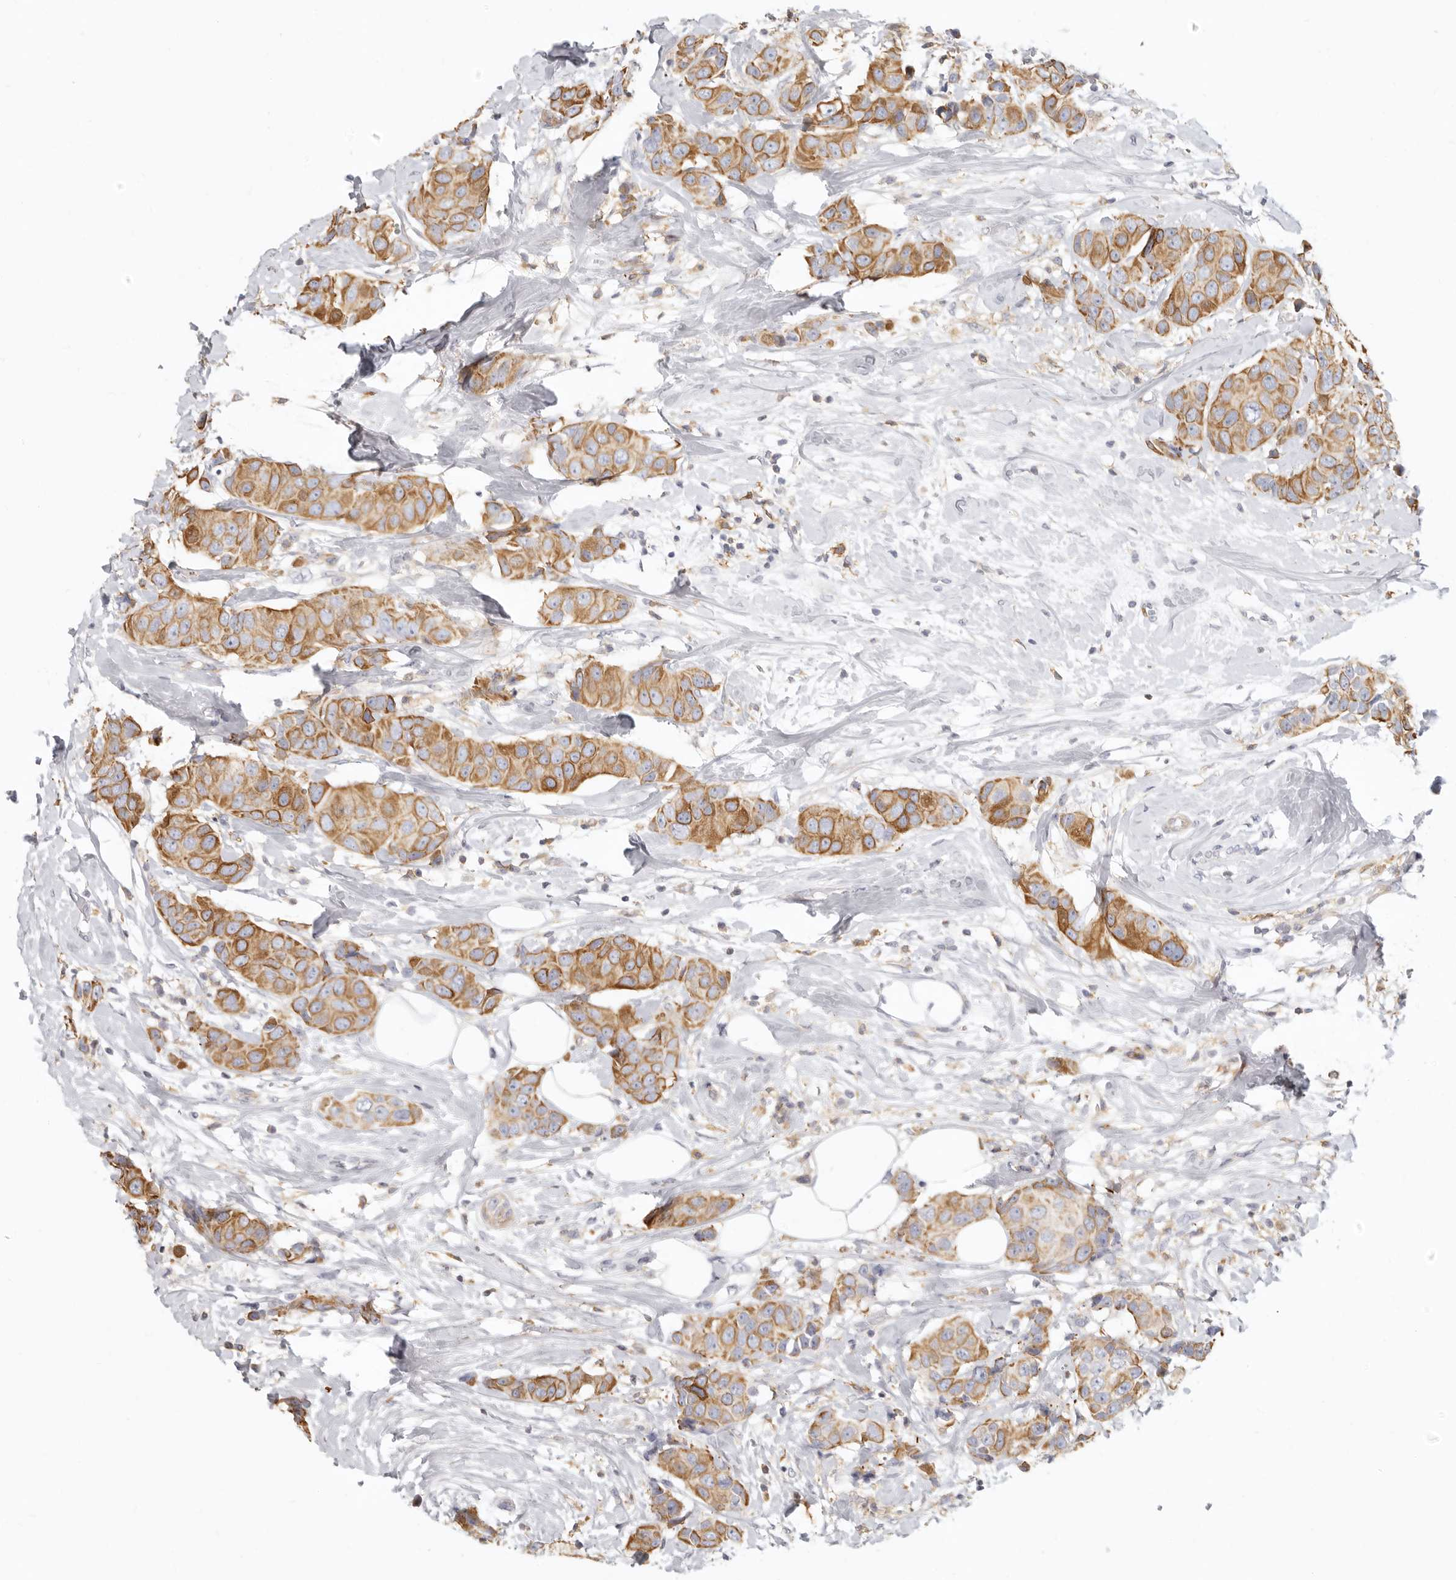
{"staining": {"intensity": "moderate", "quantity": ">75%", "location": "cytoplasmic/membranous"}, "tissue": "breast cancer", "cell_type": "Tumor cells", "image_type": "cancer", "snomed": [{"axis": "morphology", "description": "Normal tissue, NOS"}, {"axis": "morphology", "description": "Duct carcinoma"}, {"axis": "topography", "description": "Breast"}], "caption": "A brown stain highlights moderate cytoplasmic/membranous expression of a protein in infiltrating ductal carcinoma (breast) tumor cells.", "gene": "NIBAN1", "patient": {"sex": "female", "age": 39}}